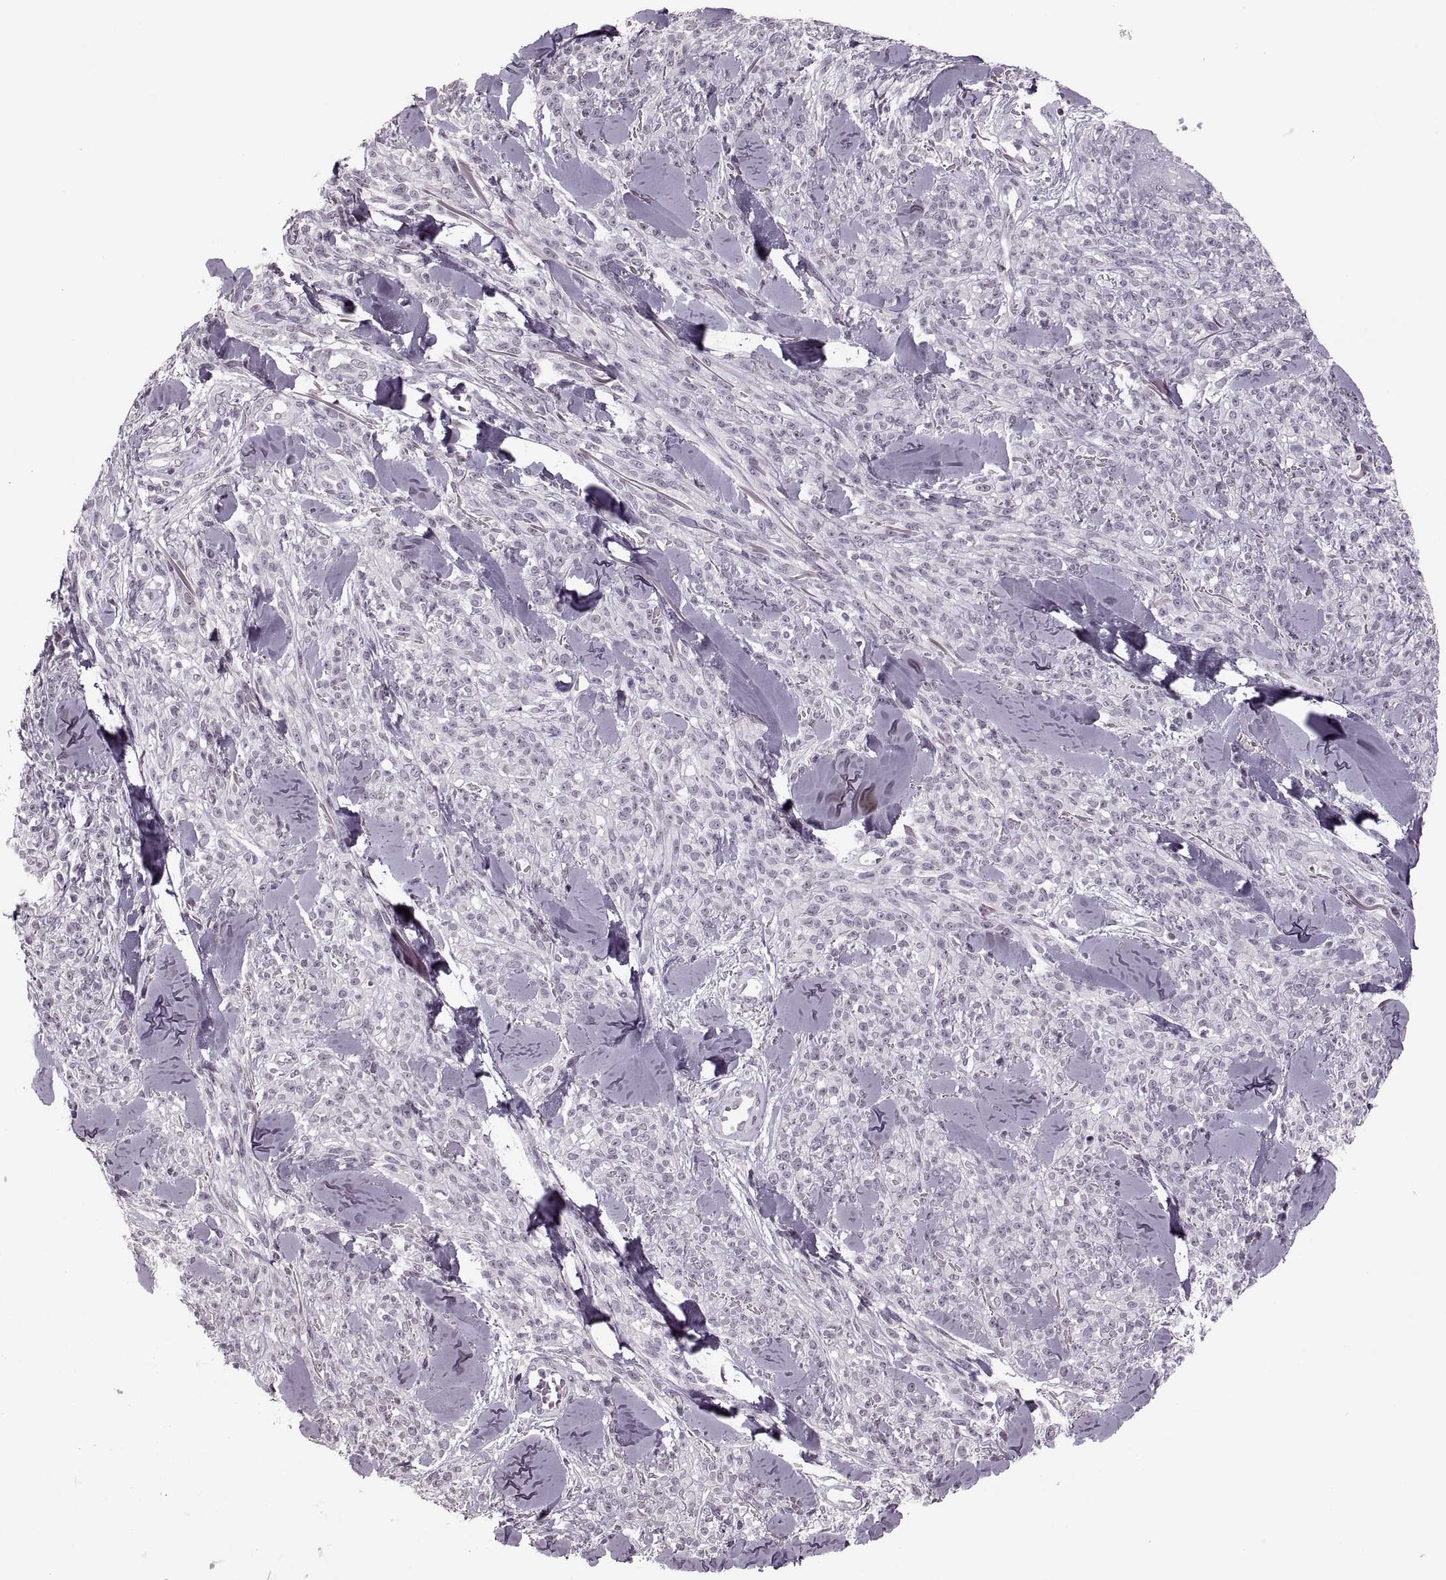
{"staining": {"intensity": "negative", "quantity": "none", "location": "none"}, "tissue": "melanoma", "cell_type": "Tumor cells", "image_type": "cancer", "snomed": [{"axis": "morphology", "description": "Malignant melanoma, NOS"}, {"axis": "topography", "description": "Skin"}, {"axis": "topography", "description": "Skin of trunk"}], "caption": "A photomicrograph of human melanoma is negative for staining in tumor cells.", "gene": "PAGE5", "patient": {"sex": "male", "age": 74}}